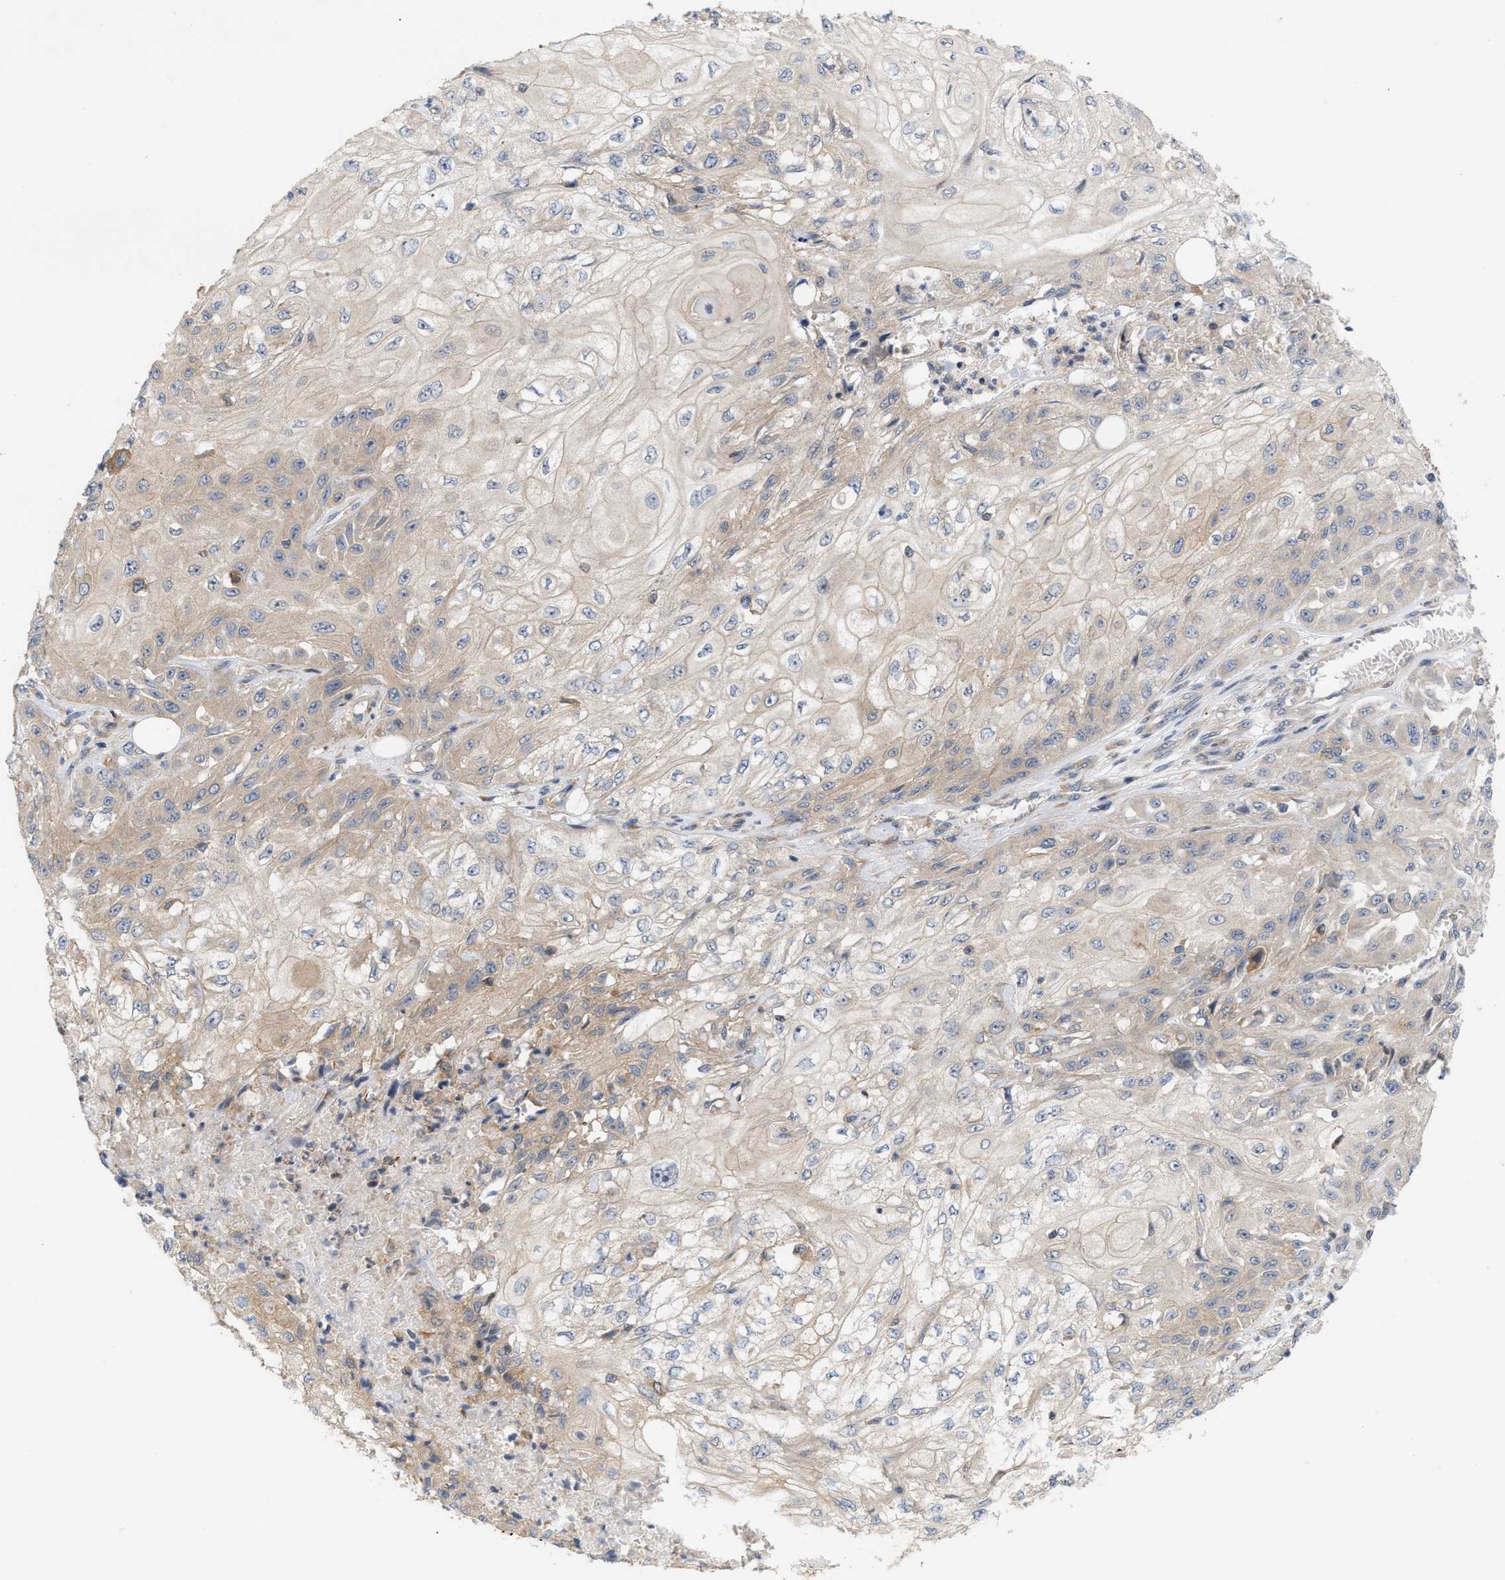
{"staining": {"intensity": "weak", "quantity": ">75%", "location": "cytoplasmic/membranous"}, "tissue": "skin cancer", "cell_type": "Tumor cells", "image_type": "cancer", "snomed": [{"axis": "morphology", "description": "Squamous cell carcinoma, NOS"}, {"axis": "morphology", "description": "Squamous cell carcinoma, metastatic, NOS"}, {"axis": "topography", "description": "Skin"}, {"axis": "topography", "description": "Lymph node"}], "caption": "Protein analysis of skin cancer (squamous cell carcinoma) tissue shows weak cytoplasmic/membranous expression in approximately >75% of tumor cells.", "gene": "DBNL", "patient": {"sex": "male", "age": 75}}